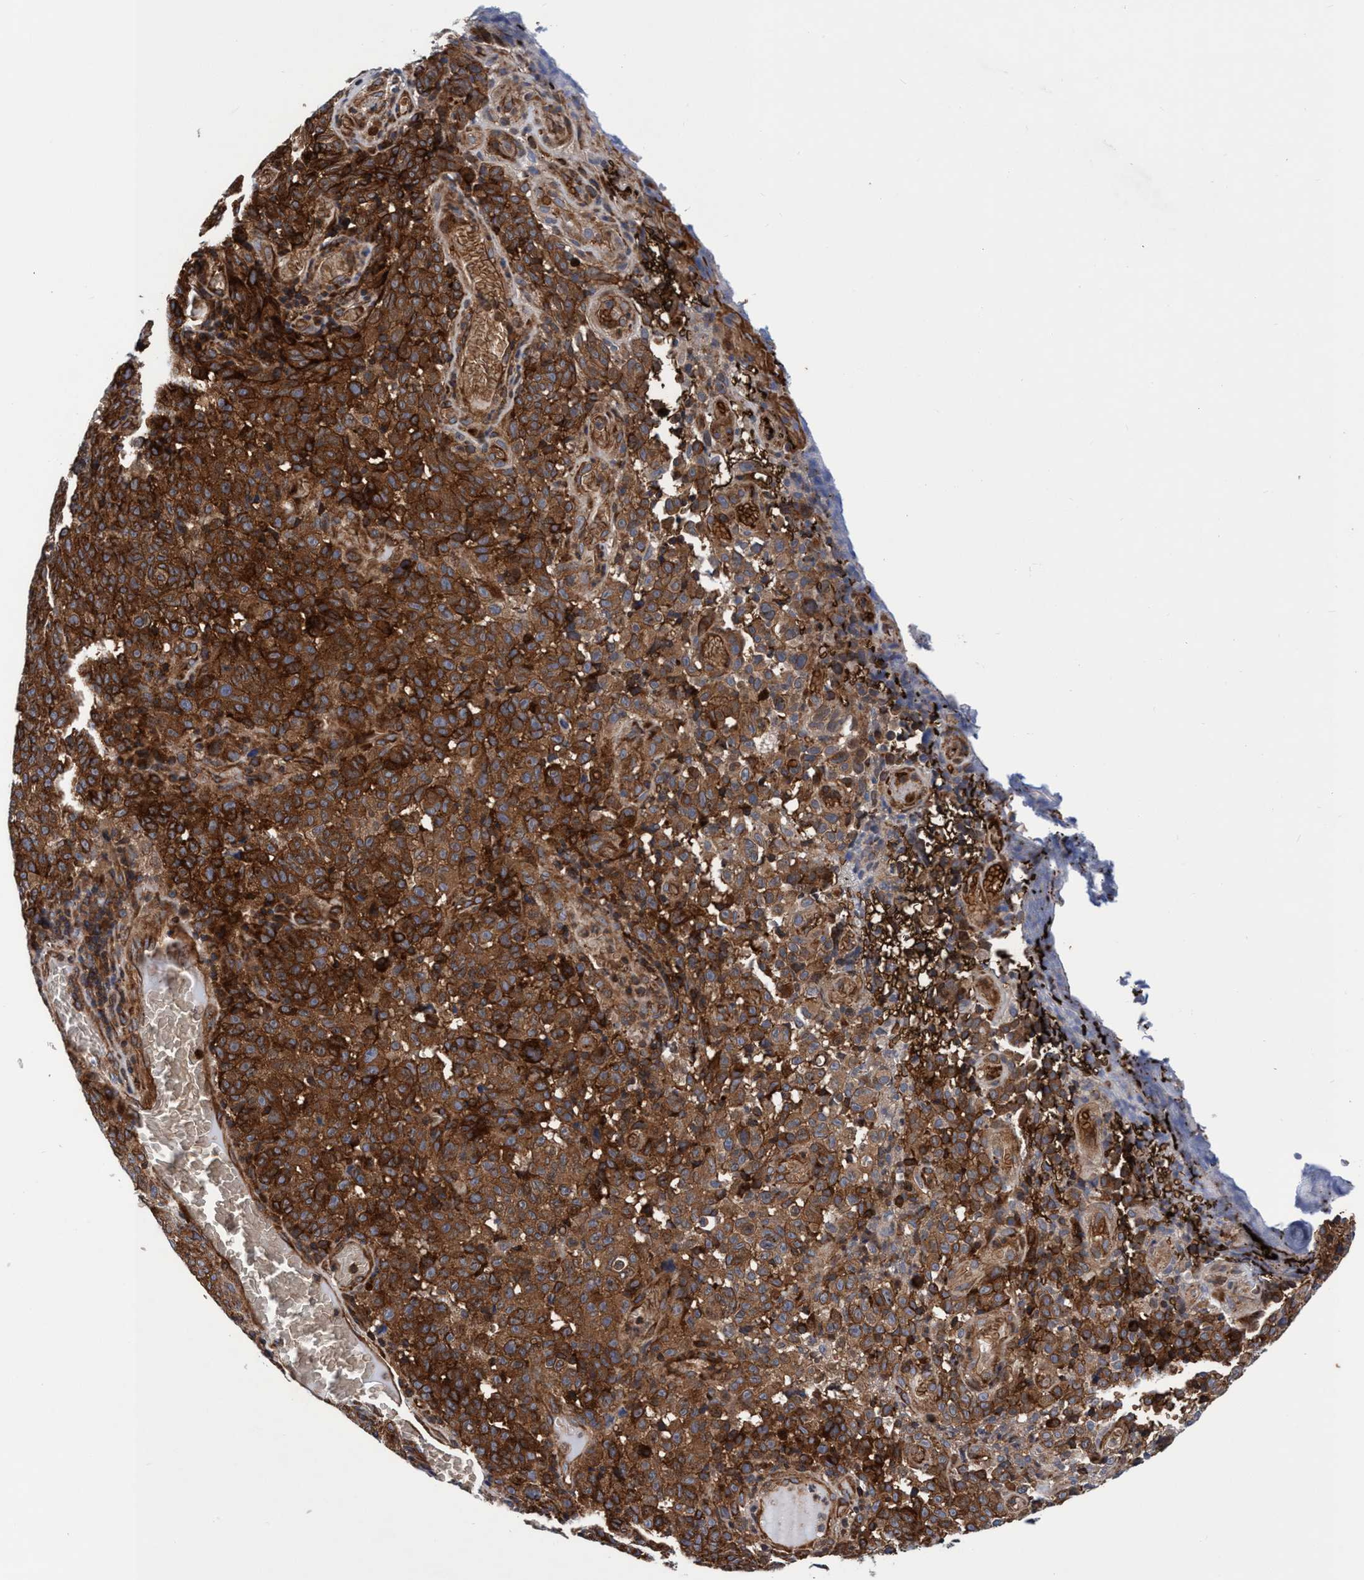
{"staining": {"intensity": "moderate", "quantity": ">75%", "location": "cytoplasmic/membranous"}, "tissue": "melanoma", "cell_type": "Tumor cells", "image_type": "cancer", "snomed": [{"axis": "morphology", "description": "Malignant melanoma, NOS"}, {"axis": "topography", "description": "Skin"}], "caption": "Human melanoma stained with a brown dye reveals moderate cytoplasmic/membranous positive expression in approximately >75% of tumor cells.", "gene": "MCM3AP", "patient": {"sex": "female", "age": 82}}